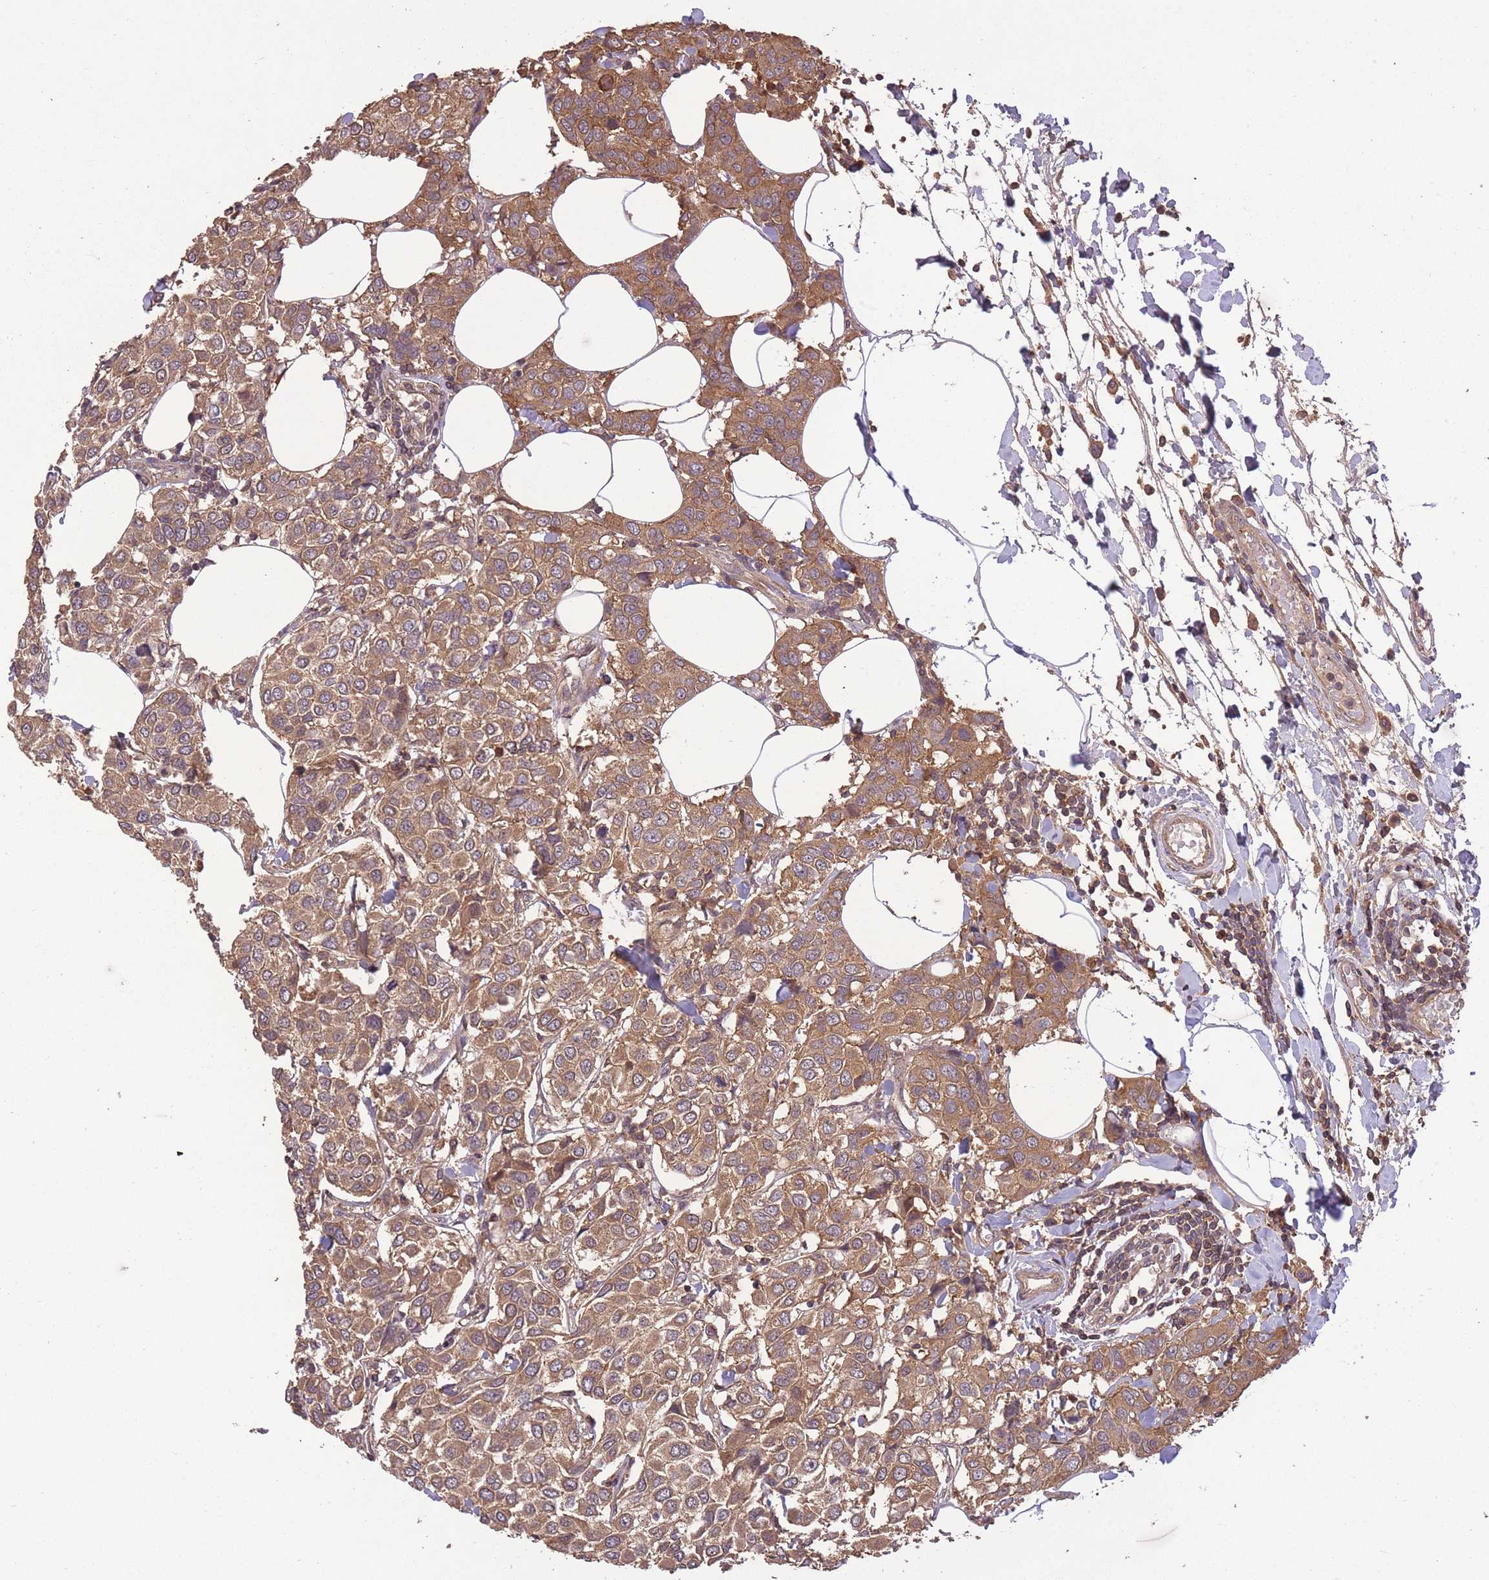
{"staining": {"intensity": "moderate", "quantity": ">75%", "location": "cytoplasmic/membranous"}, "tissue": "breast cancer", "cell_type": "Tumor cells", "image_type": "cancer", "snomed": [{"axis": "morphology", "description": "Duct carcinoma"}, {"axis": "topography", "description": "Breast"}], "caption": "Immunohistochemical staining of human breast cancer demonstrates medium levels of moderate cytoplasmic/membranous protein positivity in about >75% of tumor cells. (Brightfield microscopy of DAB IHC at high magnification).", "gene": "POLR3F", "patient": {"sex": "female", "age": 55}}